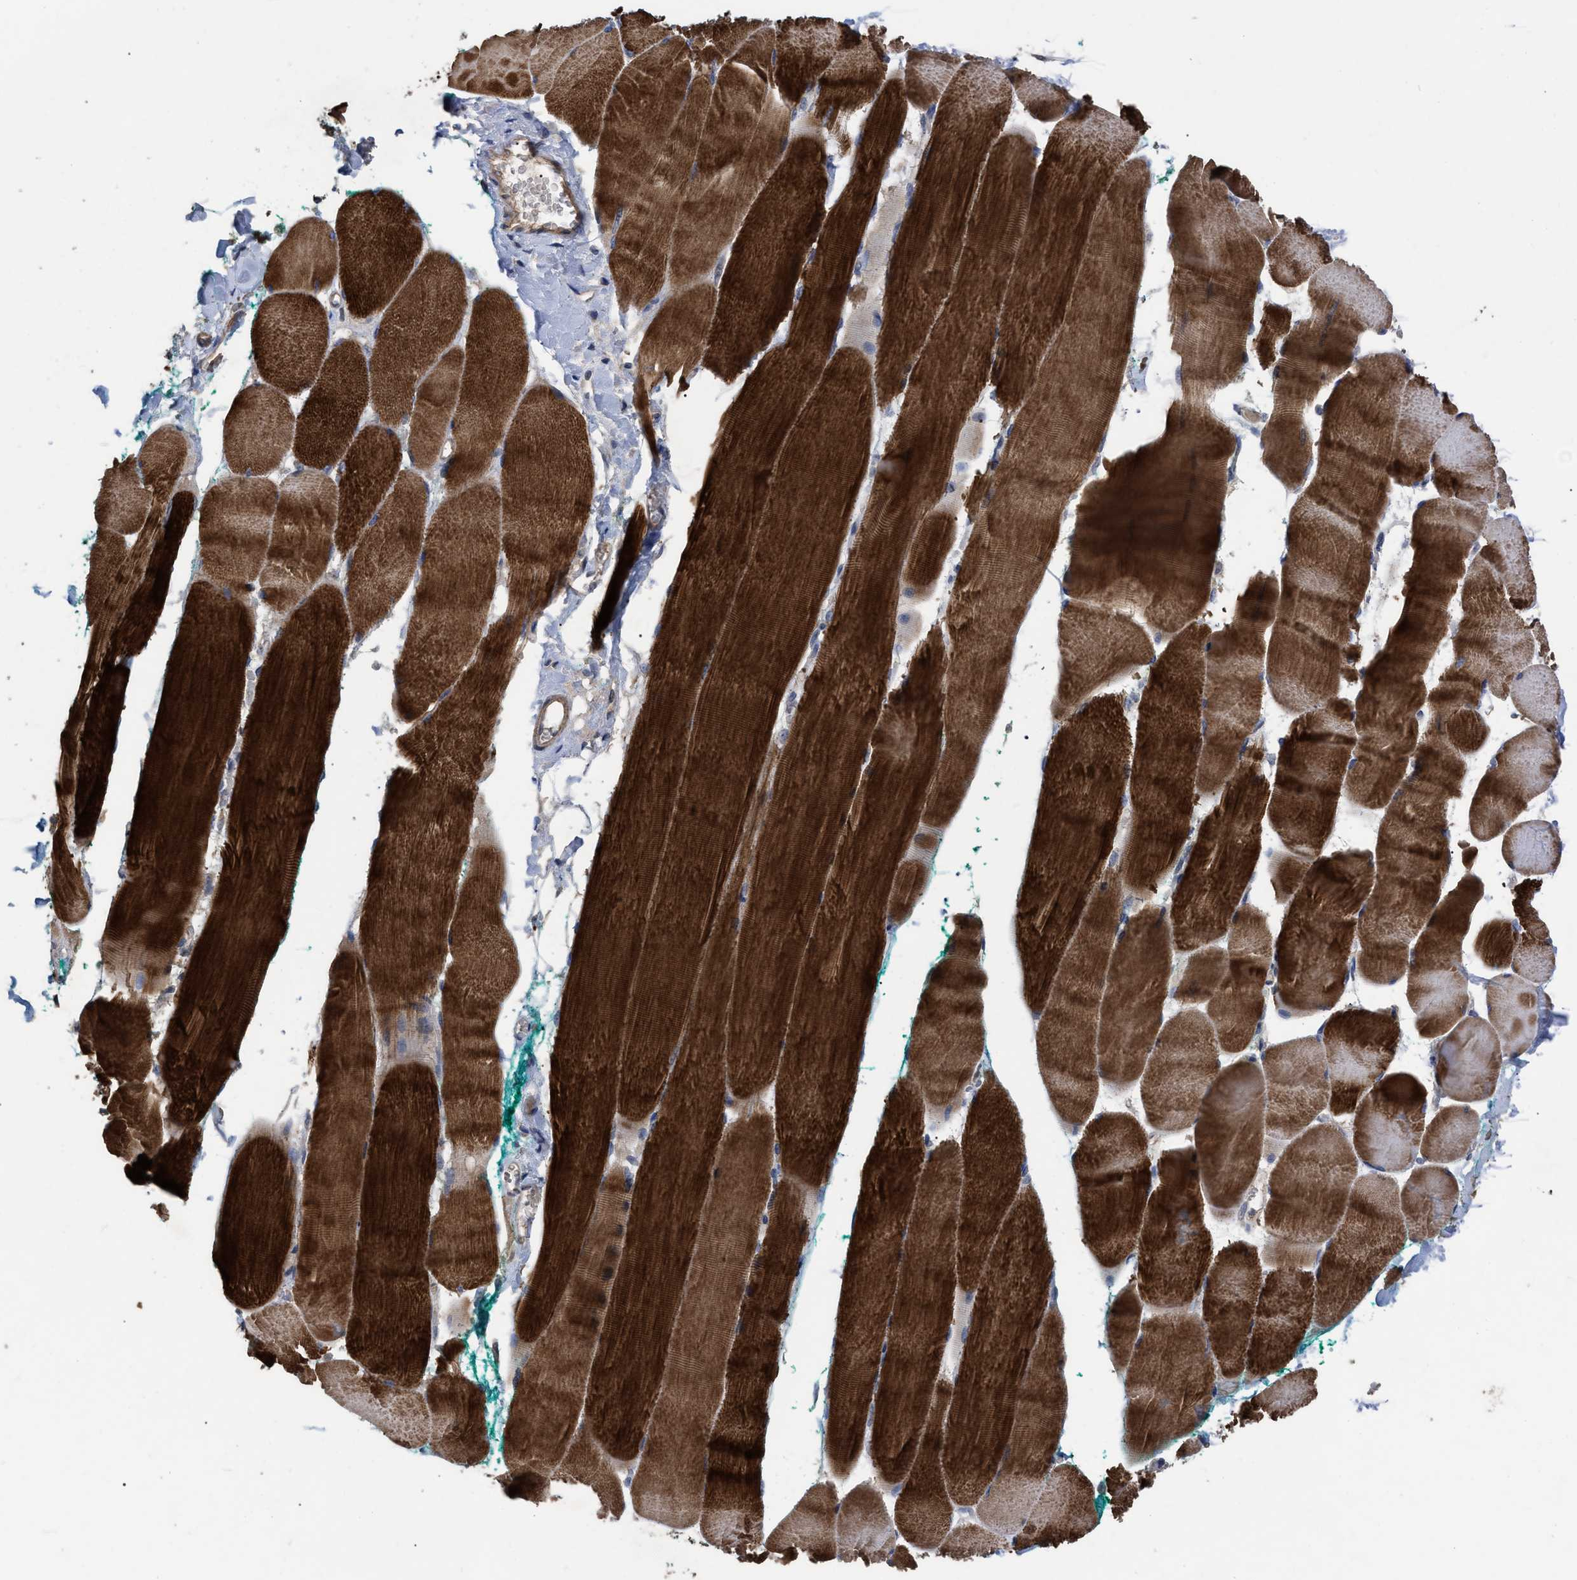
{"staining": {"intensity": "strong", "quantity": ">75%", "location": "cytoplasmic/membranous"}, "tissue": "skeletal muscle", "cell_type": "Myocytes", "image_type": "normal", "snomed": [{"axis": "morphology", "description": "Normal tissue, NOS"}, {"axis": "morphology", "description": "Squamous cell carcinoma, NOS"}, {"axis": "topography", "description": "Skeletal muscle"}], "caption": "A brown stain shows strong cytoplasmic/membranous expression of a protein in myocytes of unremarkable human skeletal muscle. (brown staining indicates protein expression, while blue staining denotes nuclei).", "gene": "BTN2A1", "patient": {"sex": "male", "age": 51}}